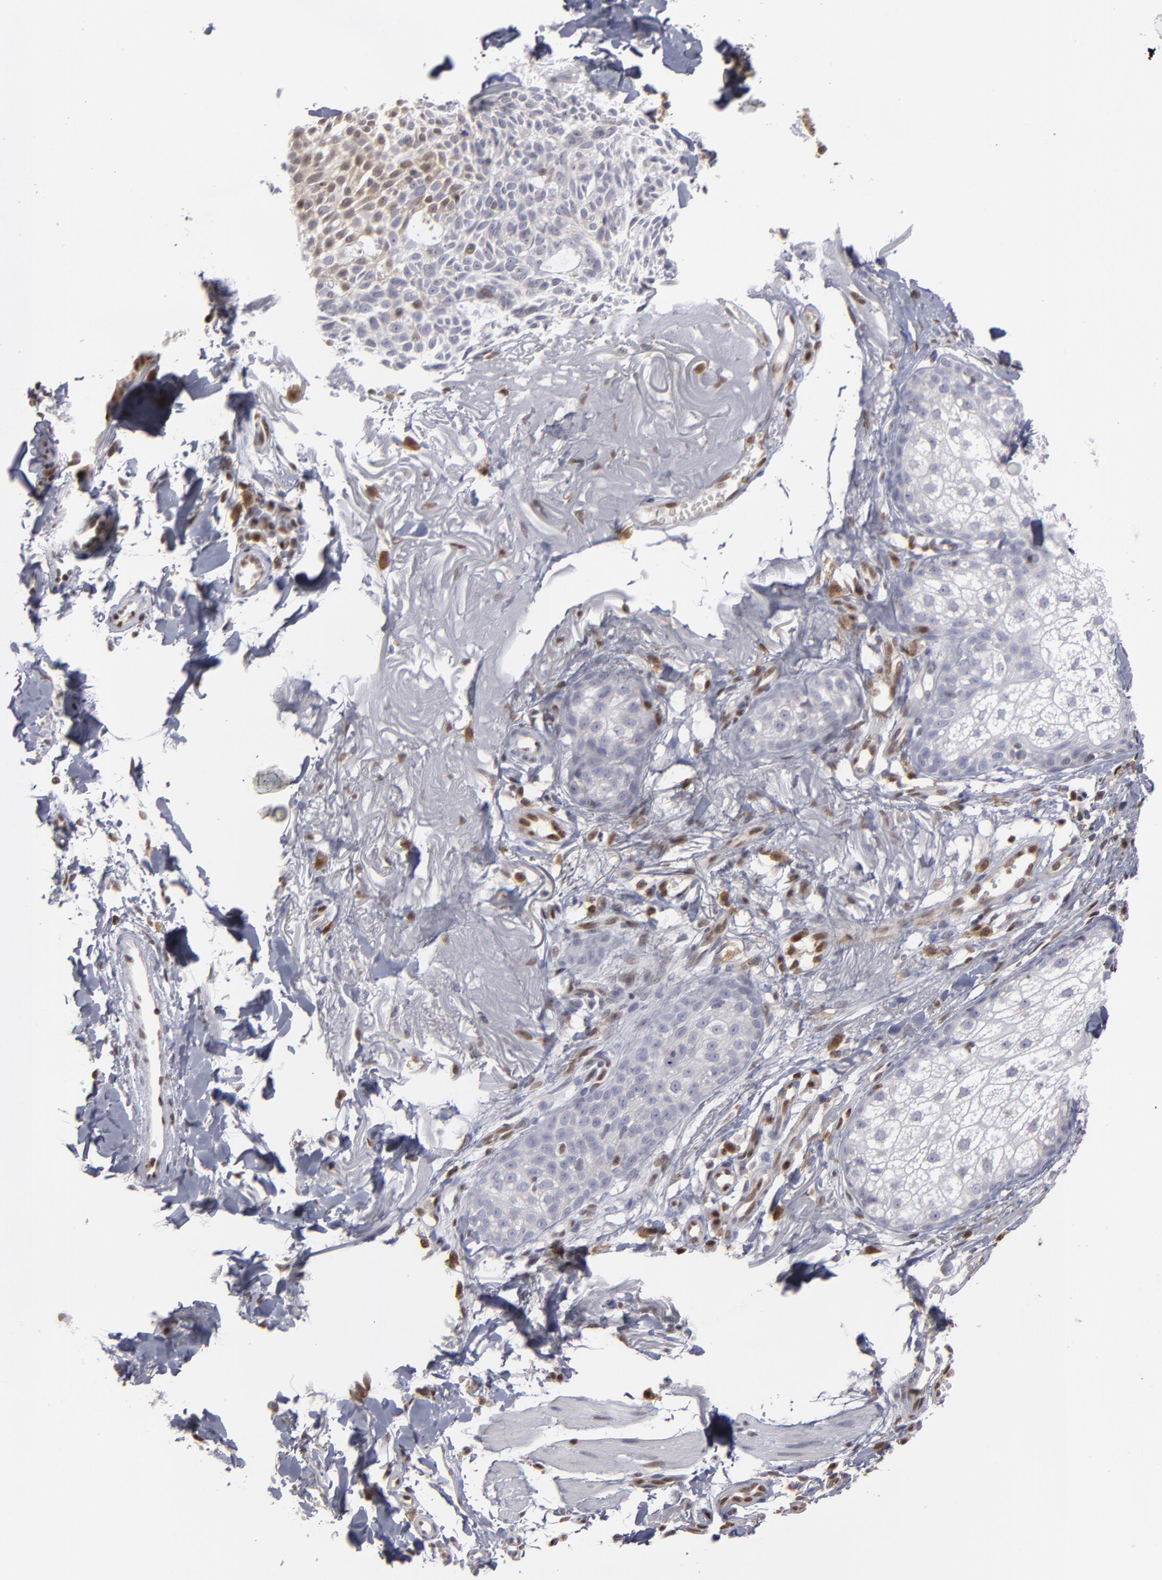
{"staining": {"intensity": "weak", "quantity": "<25%", "location": "cytoplasmic/membranous,nuclear"}, "tissue": "skin cancer", "cell_type": "Tumor cells", "image_type": "cancer", "snomed": [{"axis": "morphology", "description": "Basal cell carcinoma"}, {"axis": "topography", "description": "Skin"}], "caption": "An image of basal cell carcinoma (skin) stained for a protein demonstrates no brown staining in tumor cells.", "gene": "GSR", "patient": {"sex": "male", "age": 74}}